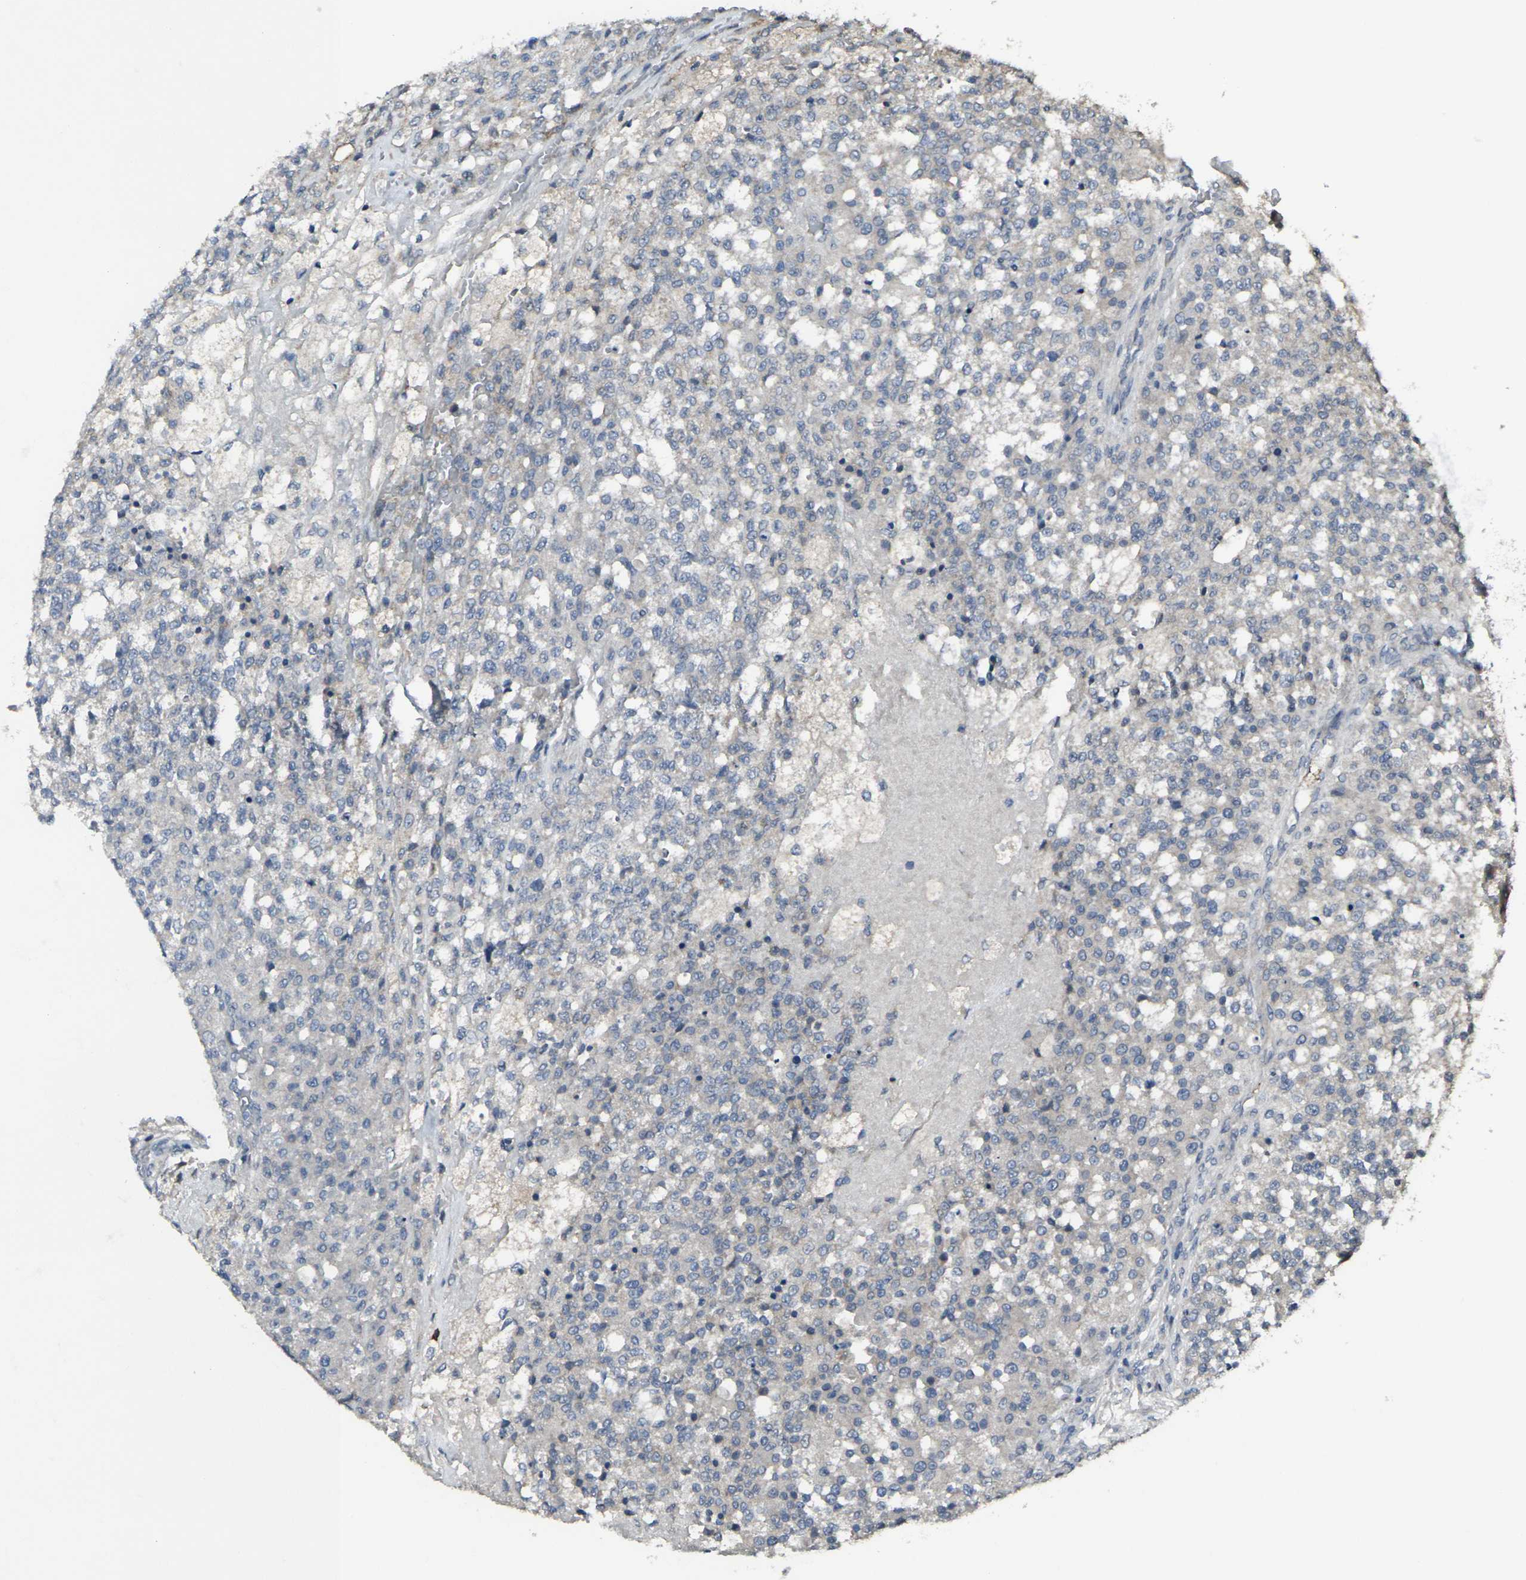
{"staining": {"intensity": "negative", "quantity": "none", "location": "none"}, "tissue": "testis cancer", "cell_type": "Tumor cells", "image_type": "cancer", "snomed": [{"axis": "morphology", "description": "Seminoma, NOS"}, {"axis": "topography", "description": "Testis"}], "caption": "Micrograph shows no significant protein staining in tumor cells of testis cancer.", "gene": "CCR10", "patient": {"sex": "male", "age": 59}}